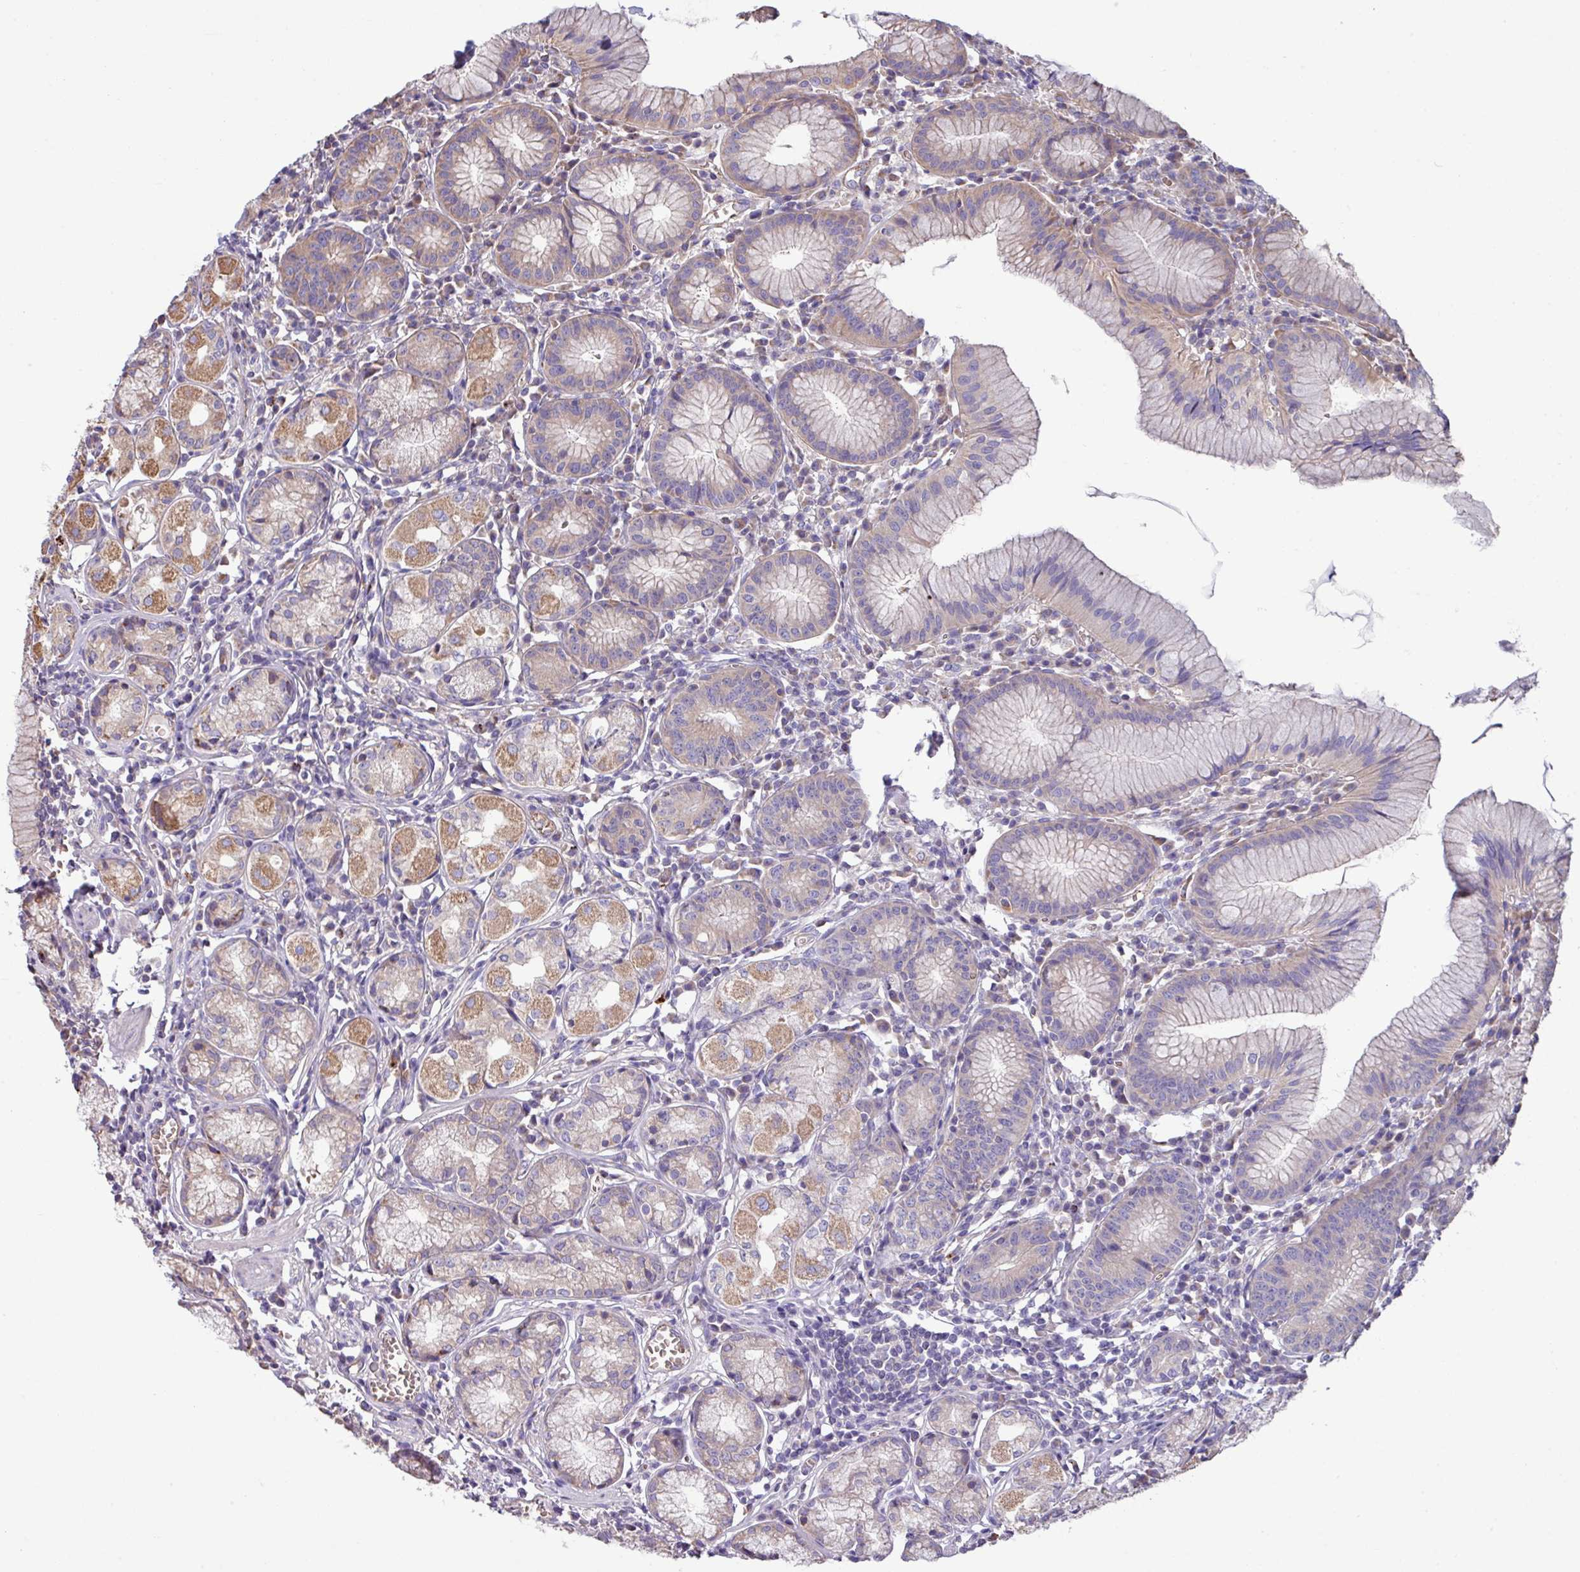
{"staining": {"intensity": "moderate", "quantity": "25%-75%", "location": "cytoplasmic/membranous"}, "tissue": "stomach", "cell_type": "Glandular cells", "image_type": "normal", "snomed": [{"axis": "morphology", "description": "Normal tissue, NOS"}, {"axis": "topography", "description": "Stomach"}], "caption": "A brown stain highlights moderate cytoplasmic/membranous expression of a protein in glandular cells of benign human stomach. (DAB (3,3'-diaminobenzidine) IHC, brown staining for protein, blue staining for nuclei).", "gene": "PPM1J", "patient": {"sex": "male", "age": 55}}